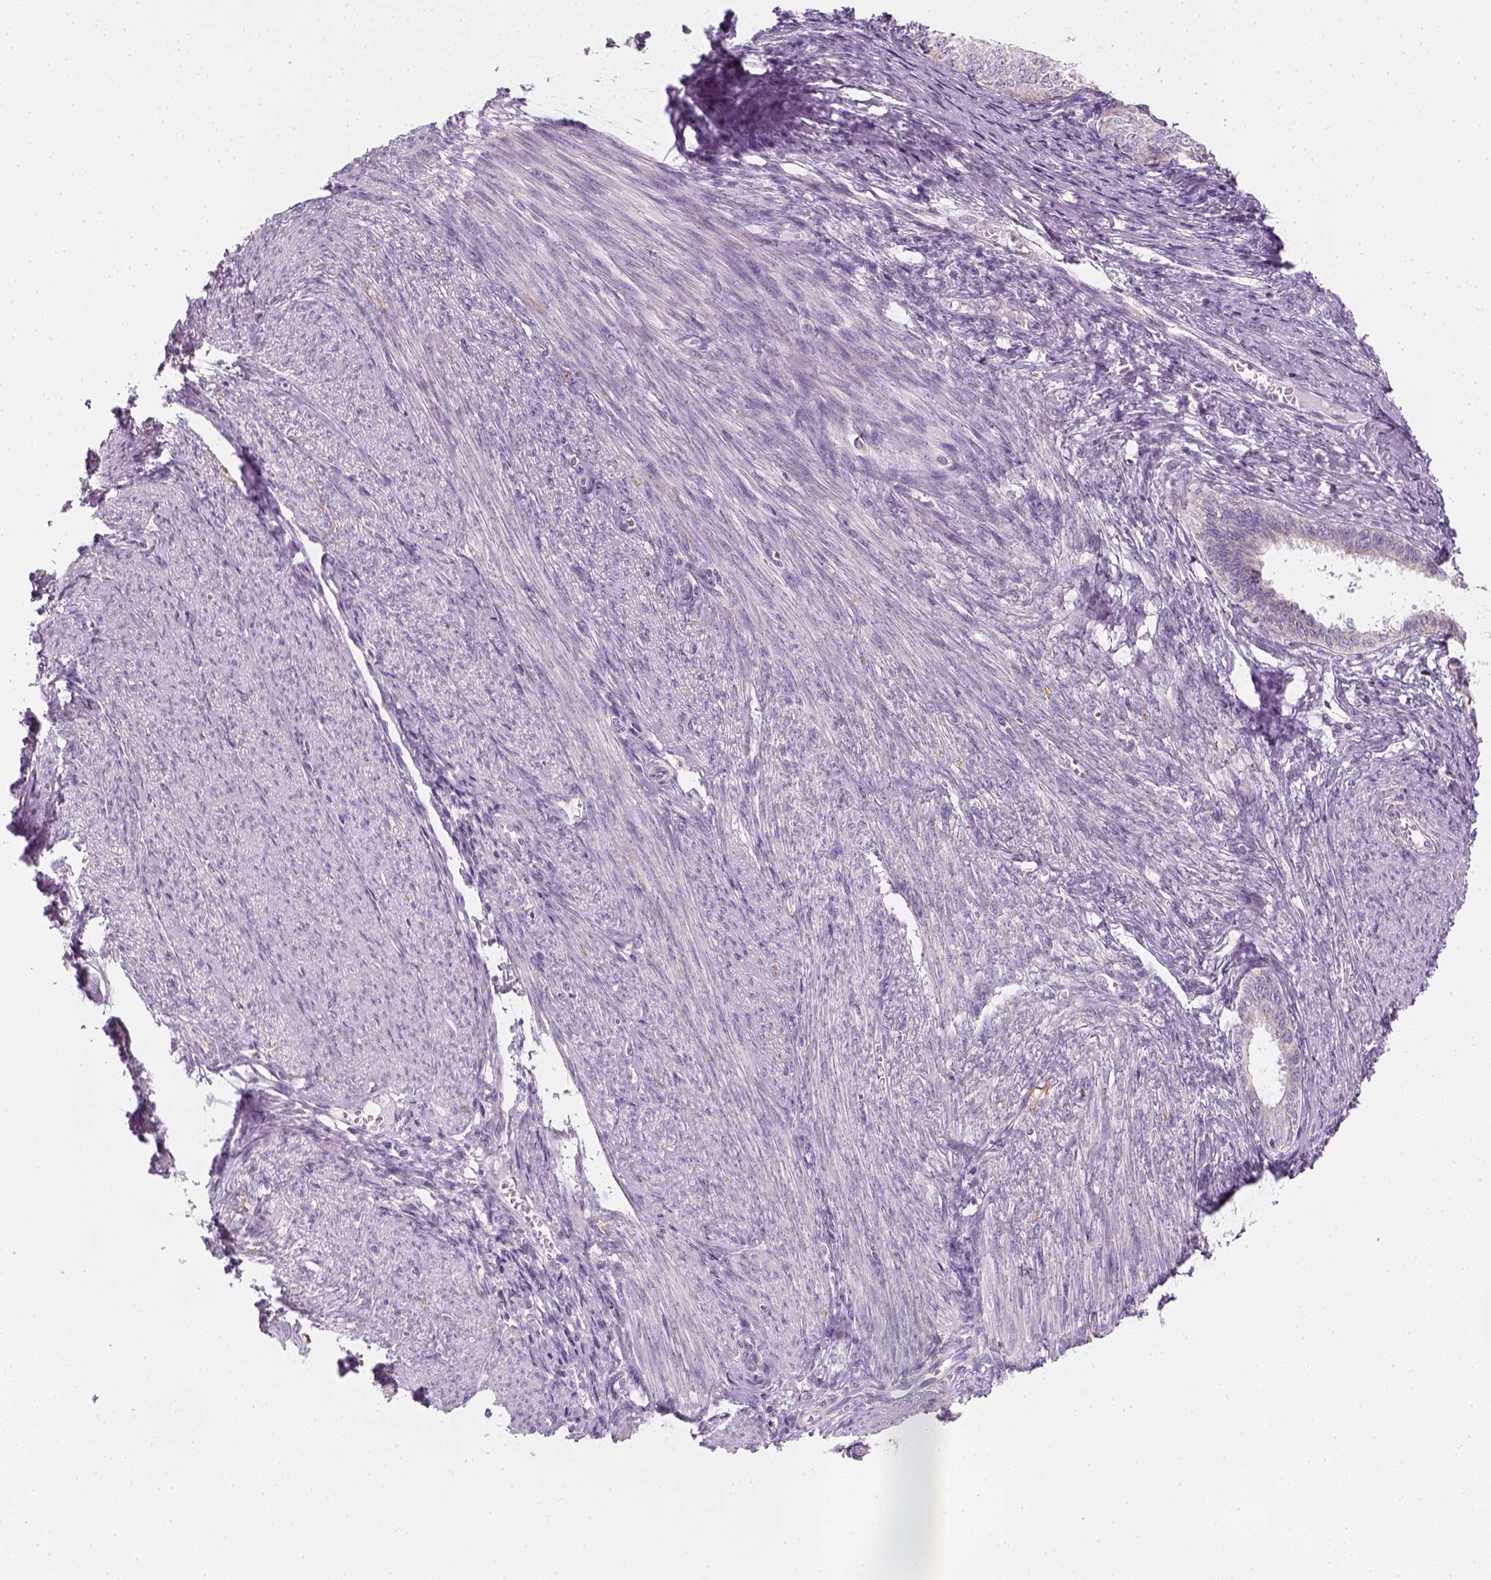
{"staining": {"intensity": "negative", "quantity": "none", "location": "none"}, "tissue": "endometrial cancer", "cell_type": "Tumor cells", "image_type": "cancer", "snomed": [{"axis": "morphology", "description": "Adenocarcinoma, NOS"}, {"axis": "topography", "description": "Endometrium"}], "caption": "This is an immunohistochemistry histopathology image of adenocarcinoma (endometrial). There is no expression in tumor cells.", "gene": "AWAT2", "patient": {"sex": "female", "age": 58}}